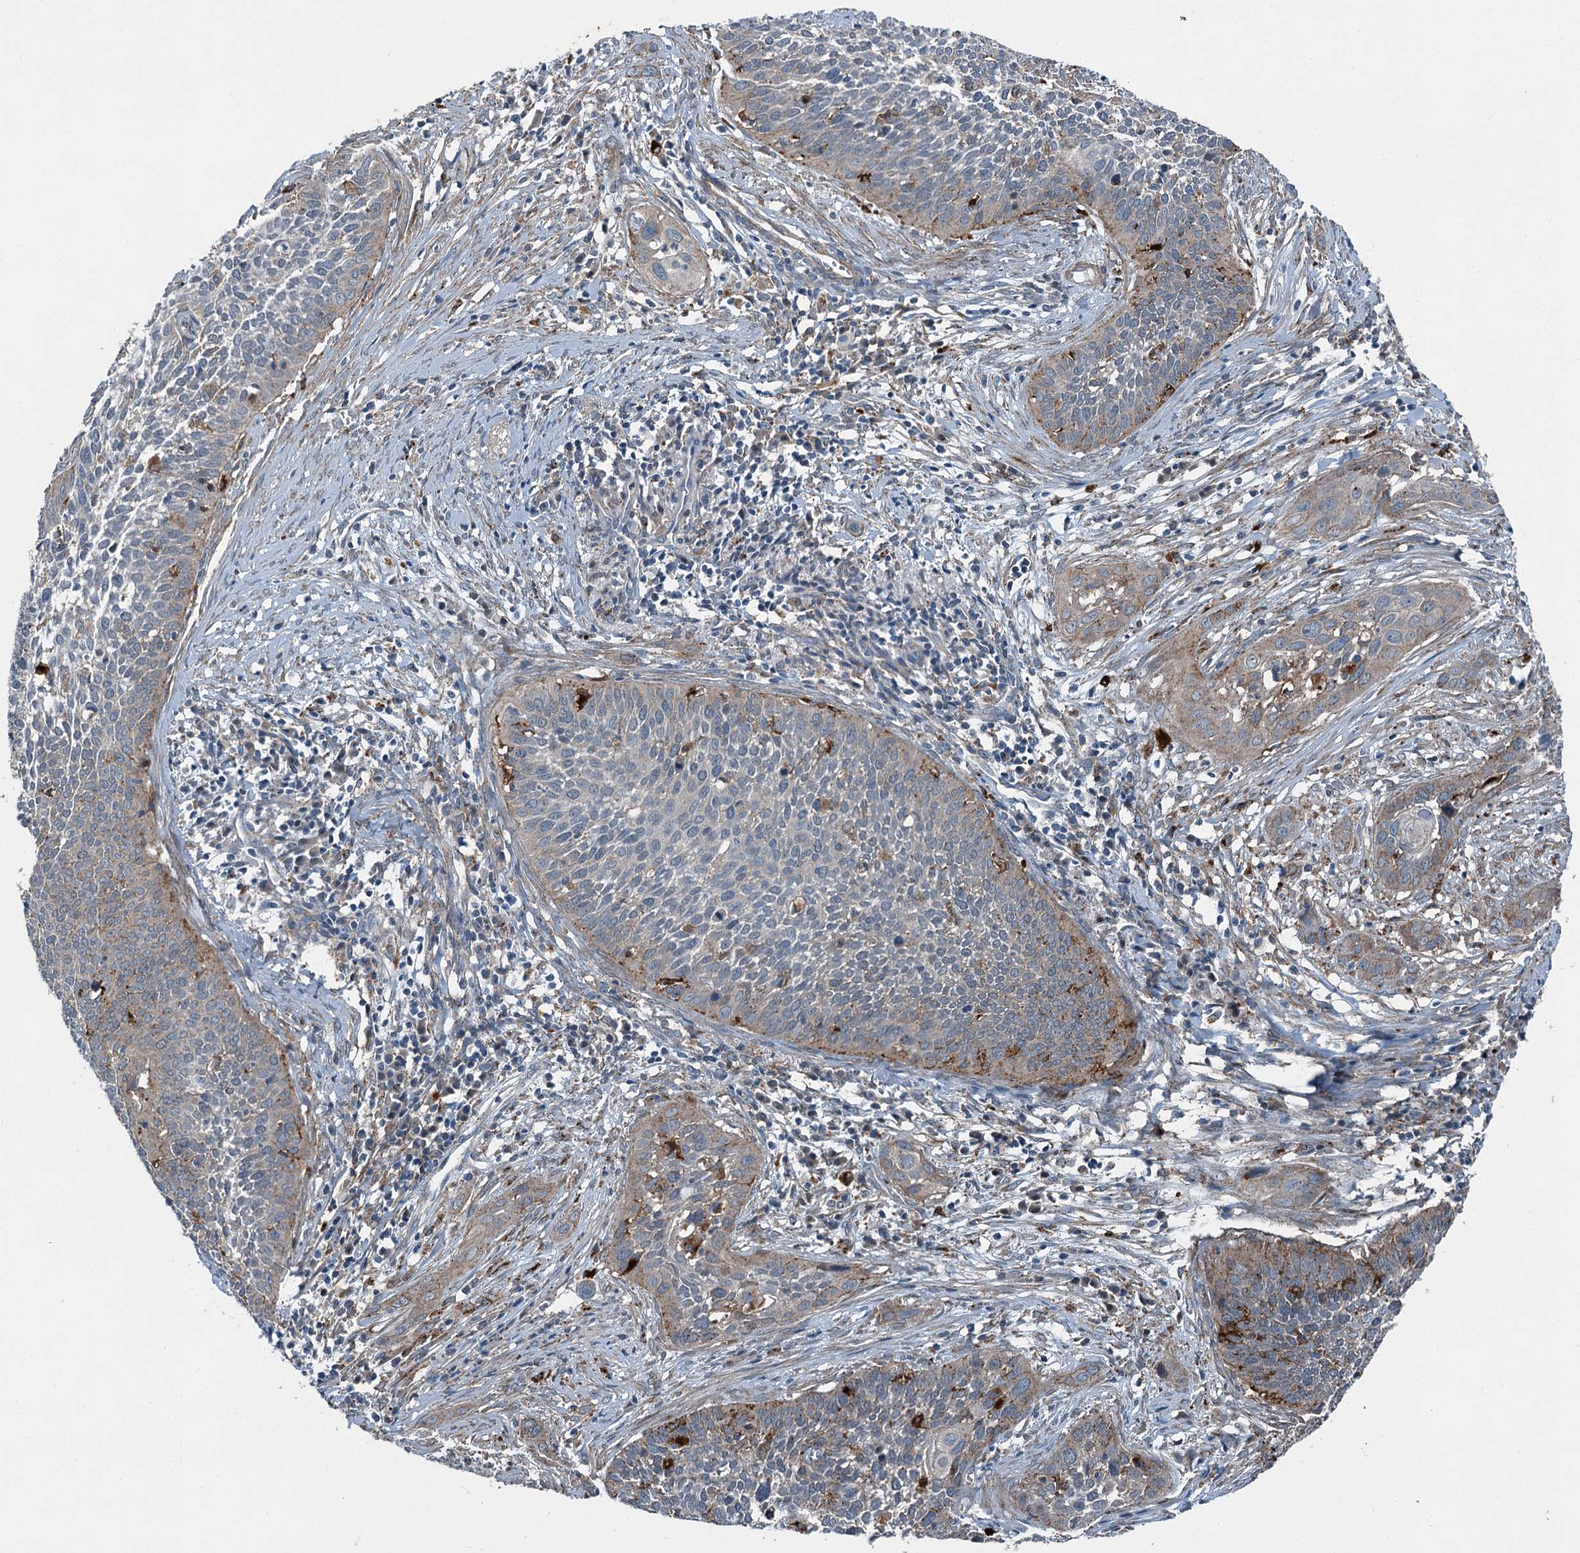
{"staining": {"intensity": "weak", "quantity": "<25%", "location": "cytoplasmic/membranous"}, "tissue": "cervical cancer", "cell_type": "Tumor cells", "image_type": "cancer", "snomed": [{"axis": "morphology", "description": "Squamous cell carcinoma, NOS"}, {"axis": "topography", "description": "Cervix"}], "caption": "The histopathology image reveals no staining of tumor cells in cervical cancer.", "gene": "AXL", "patient": {"sex": "female", "age": 34}}